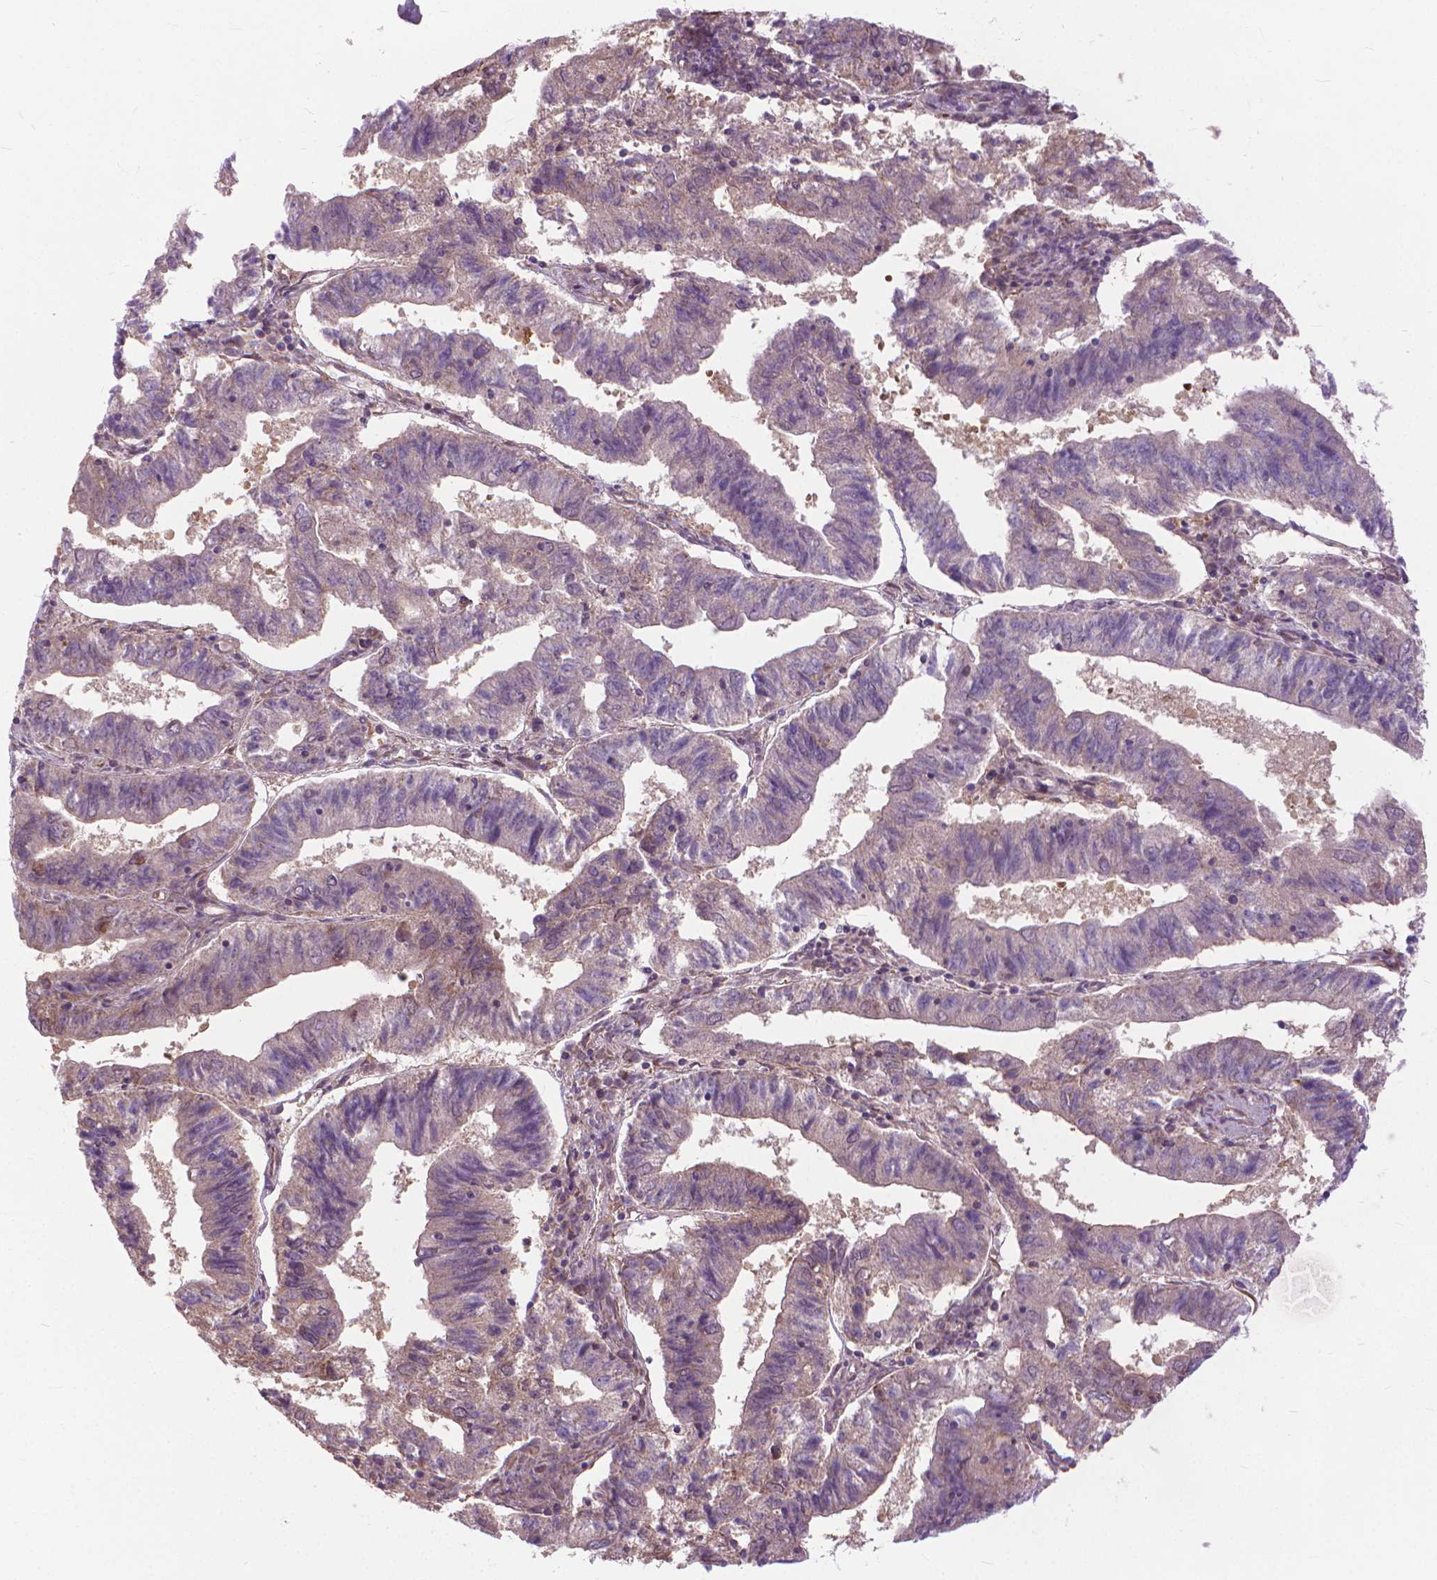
{"staining": {"intensity": "weak", "quantity": "<25%", "location": "cytoplasmic/membranous"}, "tissue": "endometrial cancer", "cell_type": "Tumor cells", "image_type": "cancer", "snomed": [{"axis": "morphology", "description": "Adenocarcinoma, NOS"}, {"axis": "topography", "description": "Endometrium"}], "caption": "Tumor cells show no significant protein expression in adenocarcinoma (endometrial).", "gene": "NUDT1", "patient": {"sex": "female", "age": 82}}